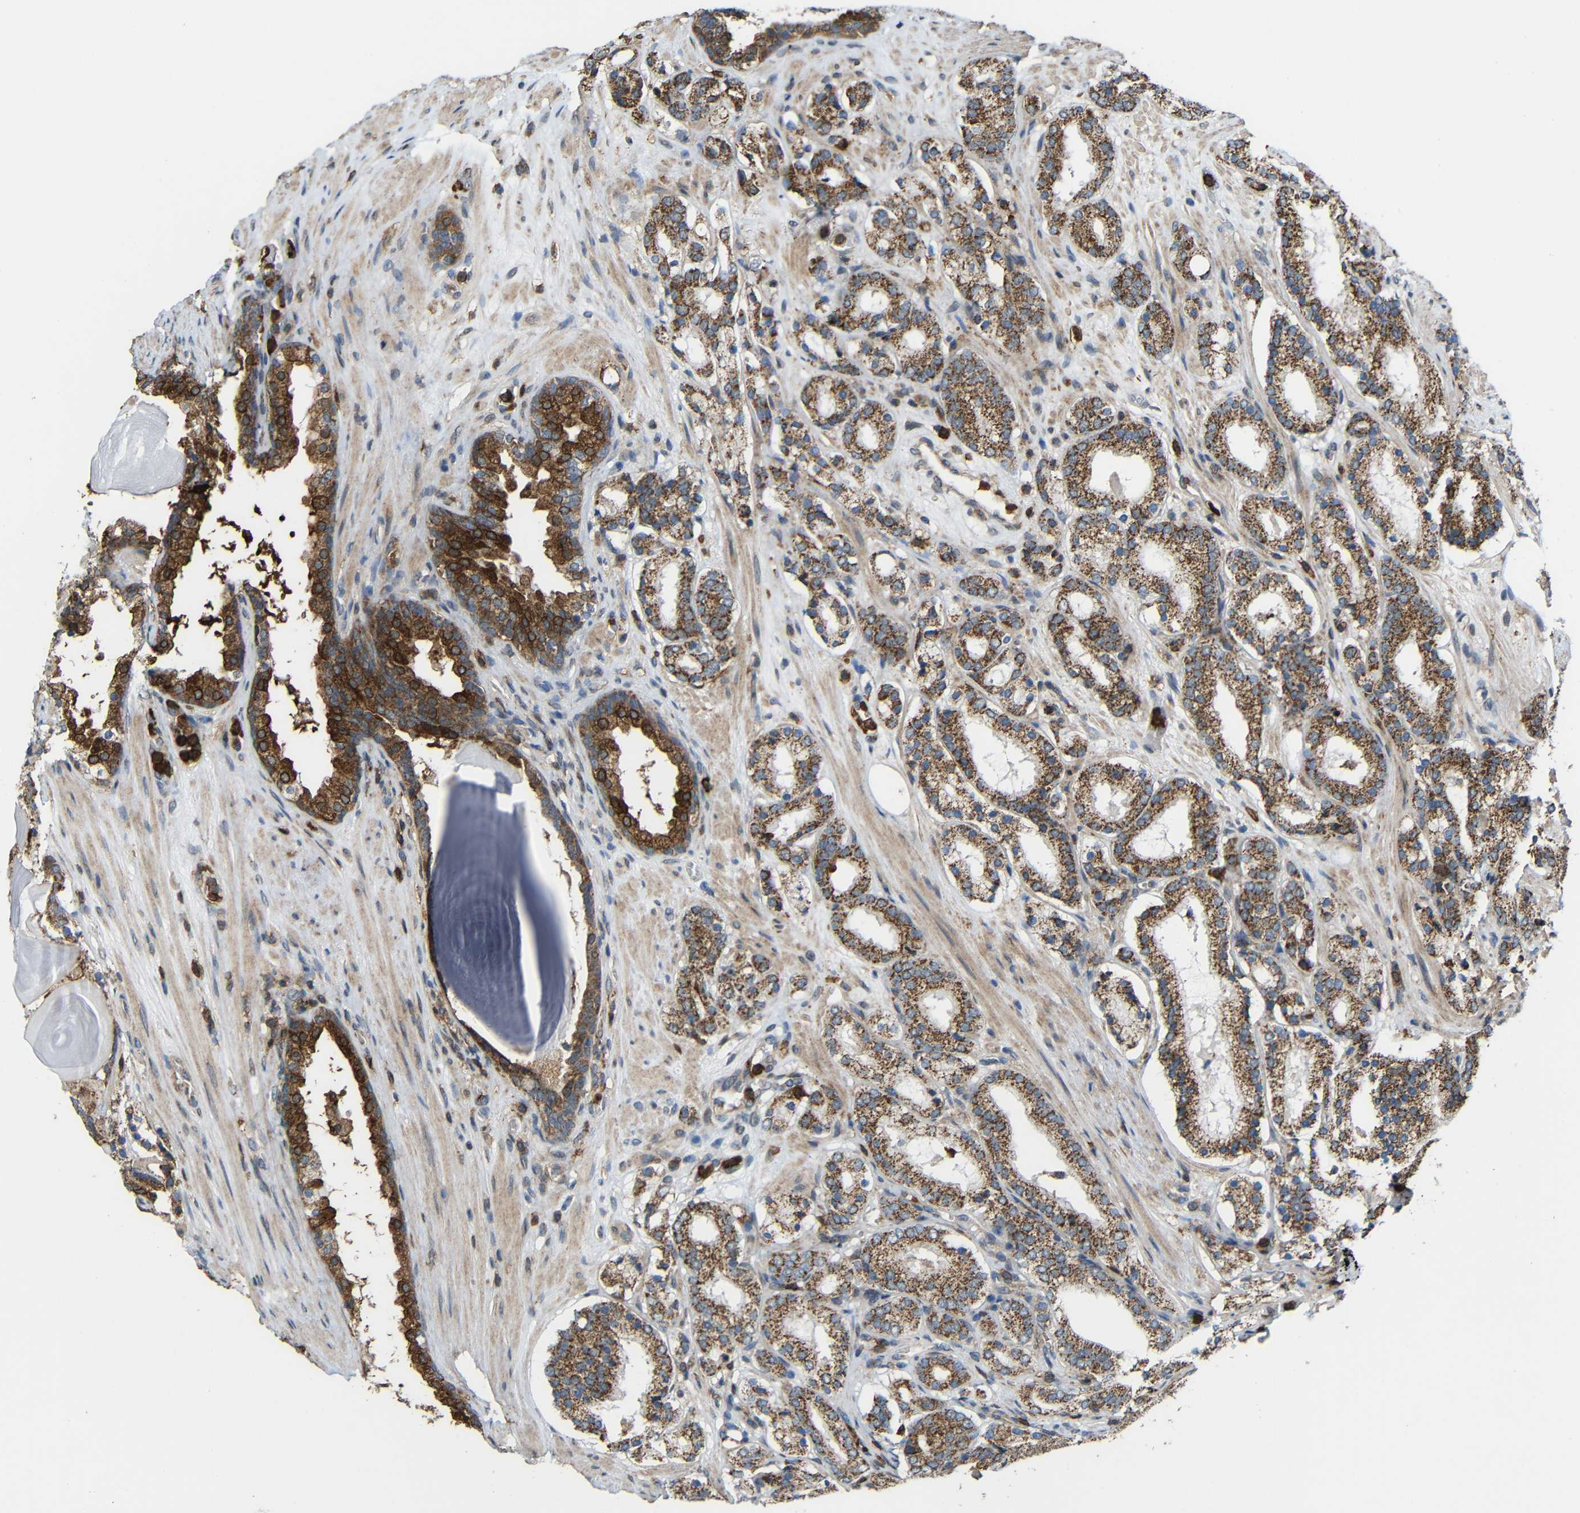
{"staining": {"intensity": "moderate", "quantity": ">75%", "location": "cytoplasmic/membranous"}, "tissue": "prostate cancer", "cell_type": "Tumor cells", "image_type": "cancer", "snomed": [{"axis": "morphology", "description": "Adenocarcinoma, Low grade"}, {"axis": "topography", "description": "Prostate"}], "caption": "Prostate cancer was stained to show a protein in brown. There is medium levels of moderate cytoplasmic/membranous staining in about >75% of tumor cells. The staining was performed using DAB to visualize the protein expression in brown, while the nuclei were stained in blue with hematoxylin (Magnification: 20x).", "gene": "C1GALT1", "patient": {"sex": "male", "age": 69}}